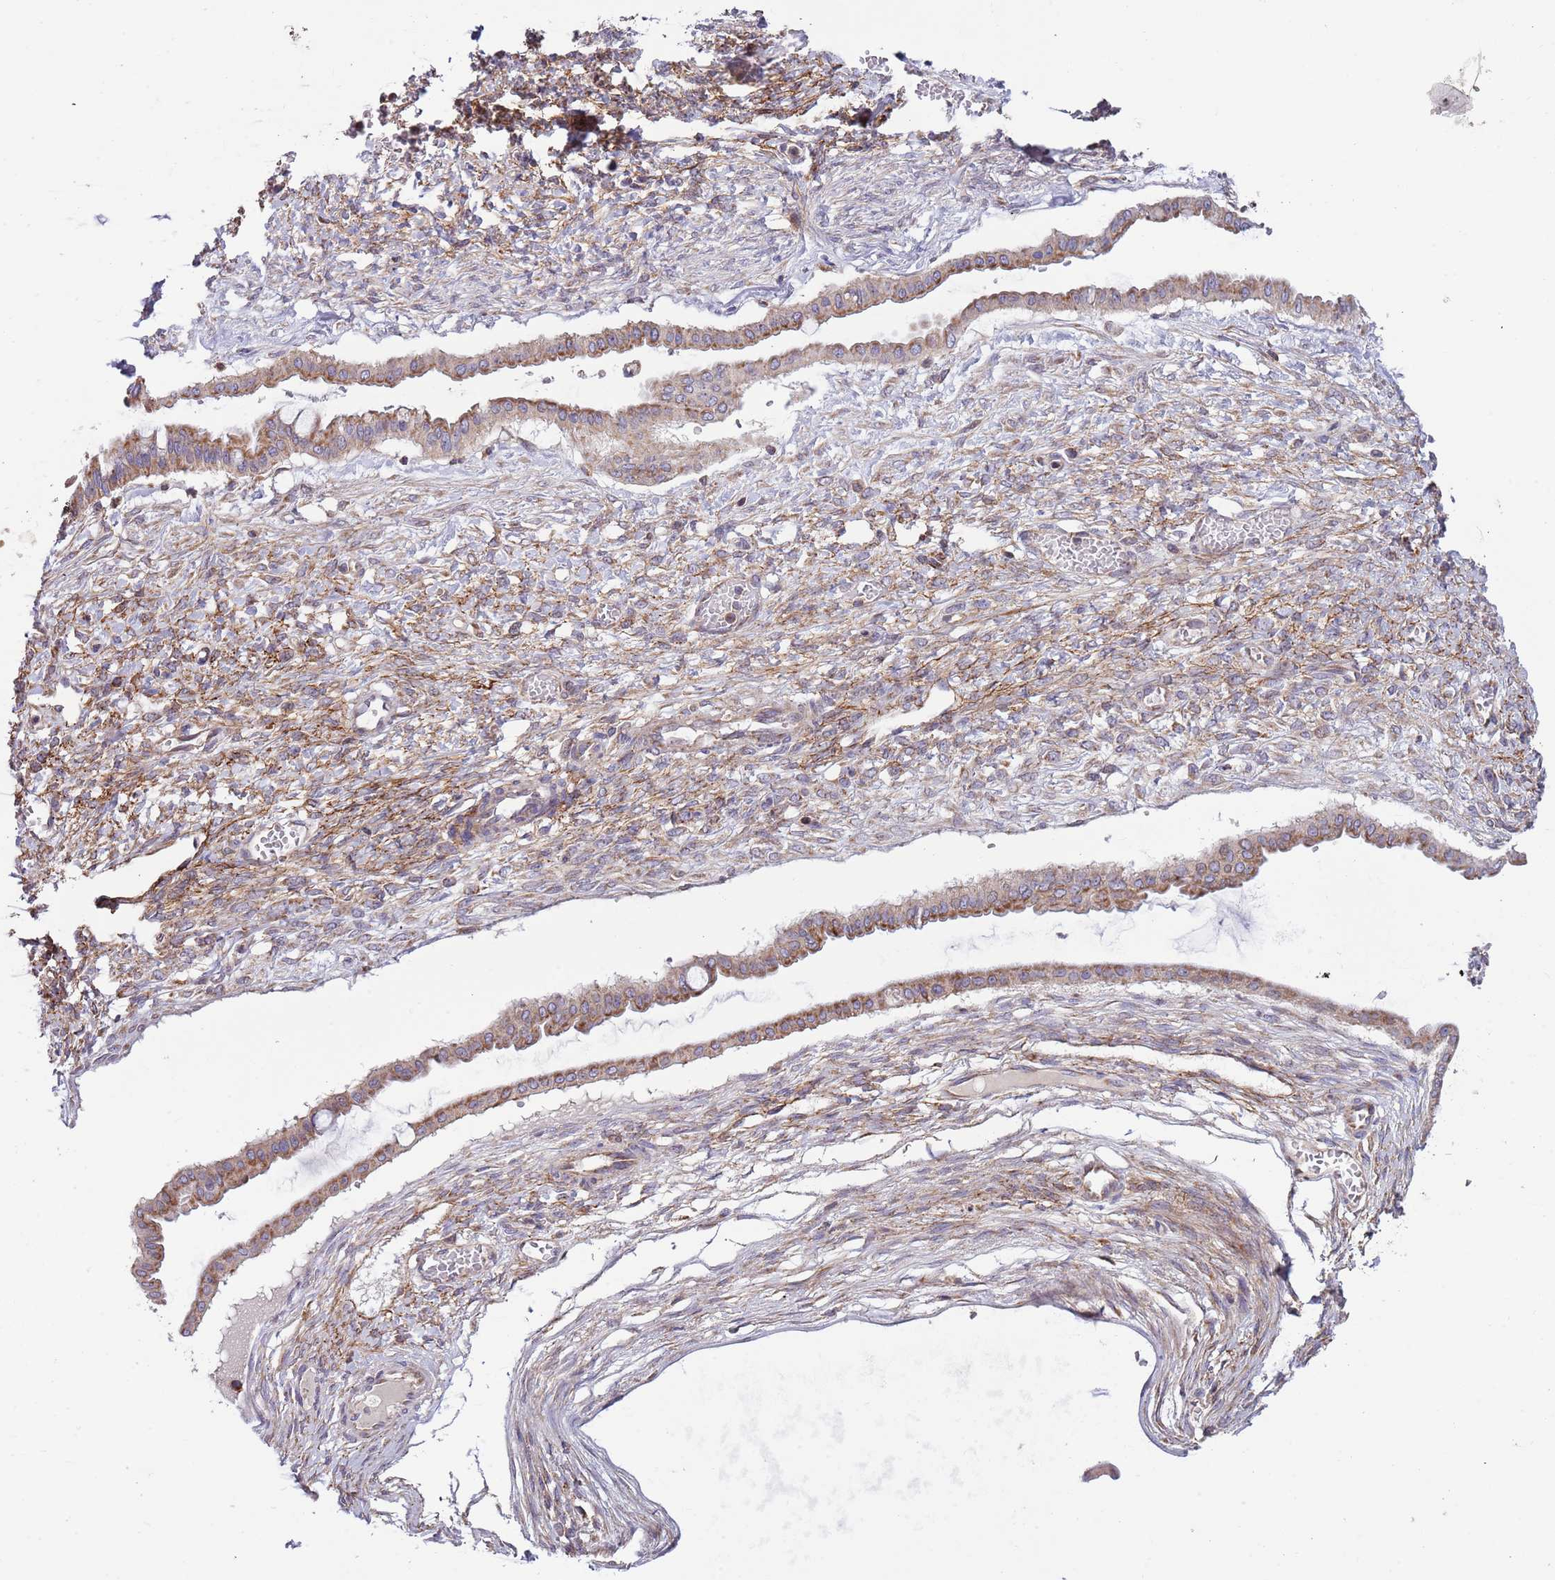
{"staining": {"intensity": "moderate", "quantity": ">75%", "location": "cytoplasmic/membranous"}, "tissue": "ovarian cancer", "cell_type": "Tumor cells", "image_type": "cancer", "snomed": [{"axis": "morphology", "description": "Cystadenocarcinoma, mucinous, NOS"}, {"axis": "topography", "description": "Ovary"}], "caption": "Immunohistochemical staining of human ovarian cancer exhibits medium levels of moderate cytoplasmic/membranous protein expression in about >75% of tumor cells.", "gene": "IRS4", "patient": {"sex": "female", "age": 73}}